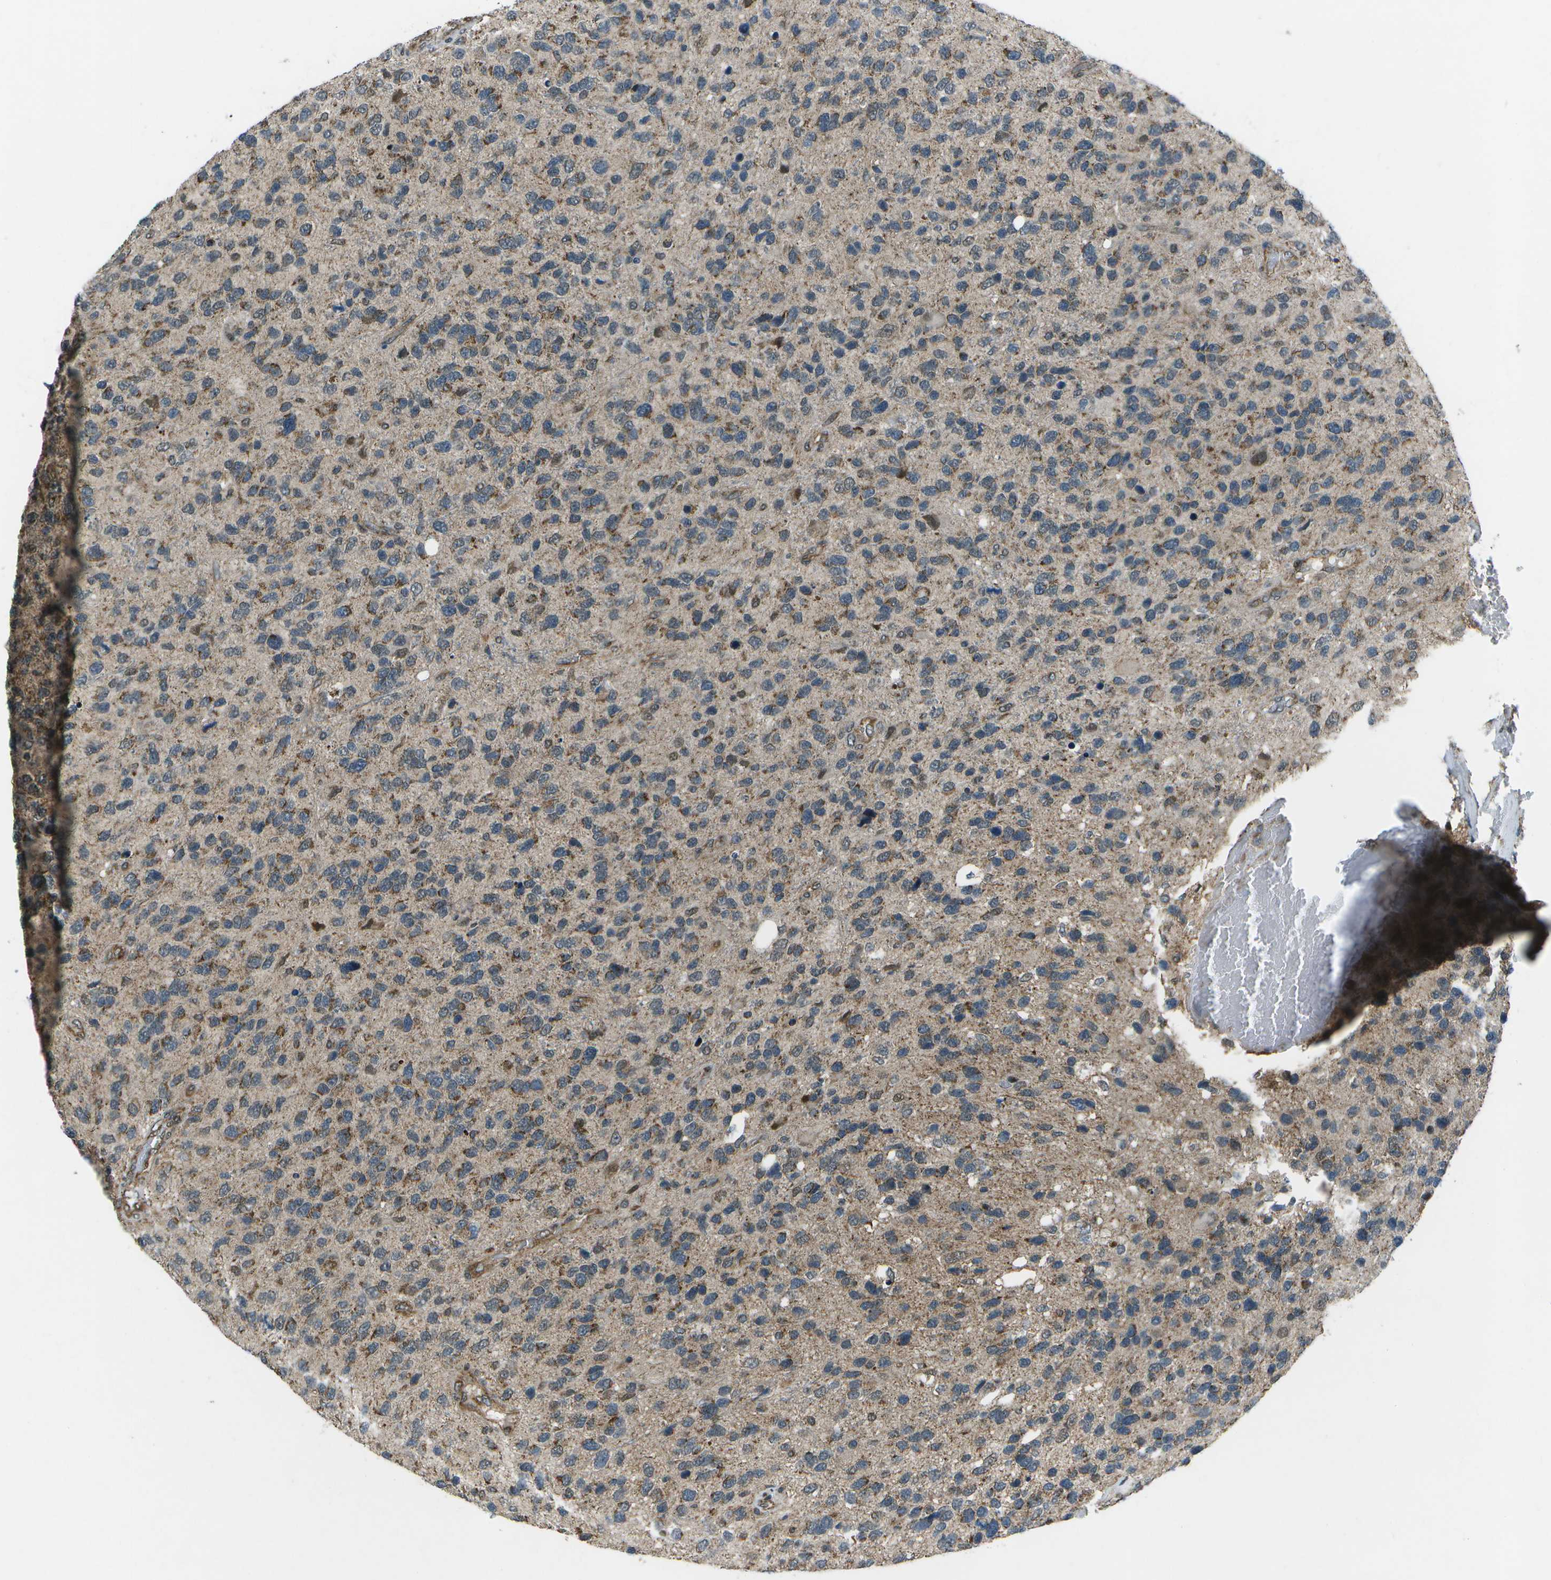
{"staining": {"intensity": "weak", "quantity": "25%-75%", "location": "cytoplasmic/membranous"}, "tissue": "glioma", "cell_type": "Tumor cells", "image_type": "cancer", "snomed": [{"axis": "morphology", "description": "Glioma, malignant, High grade"}, {"axis": "topography", "description": "Brain"}], "caption": "Malignant glioma (high-grade) stained with DAB IHC shows low levels of weak cytoplasmic/membranous expression in approximately 25%-75% of tumor cells. (DAB IHC with brightfield microscopy, high magnification).", "gene": "EIF2AK1", "patient": {"sex": "female", "age": 58}}